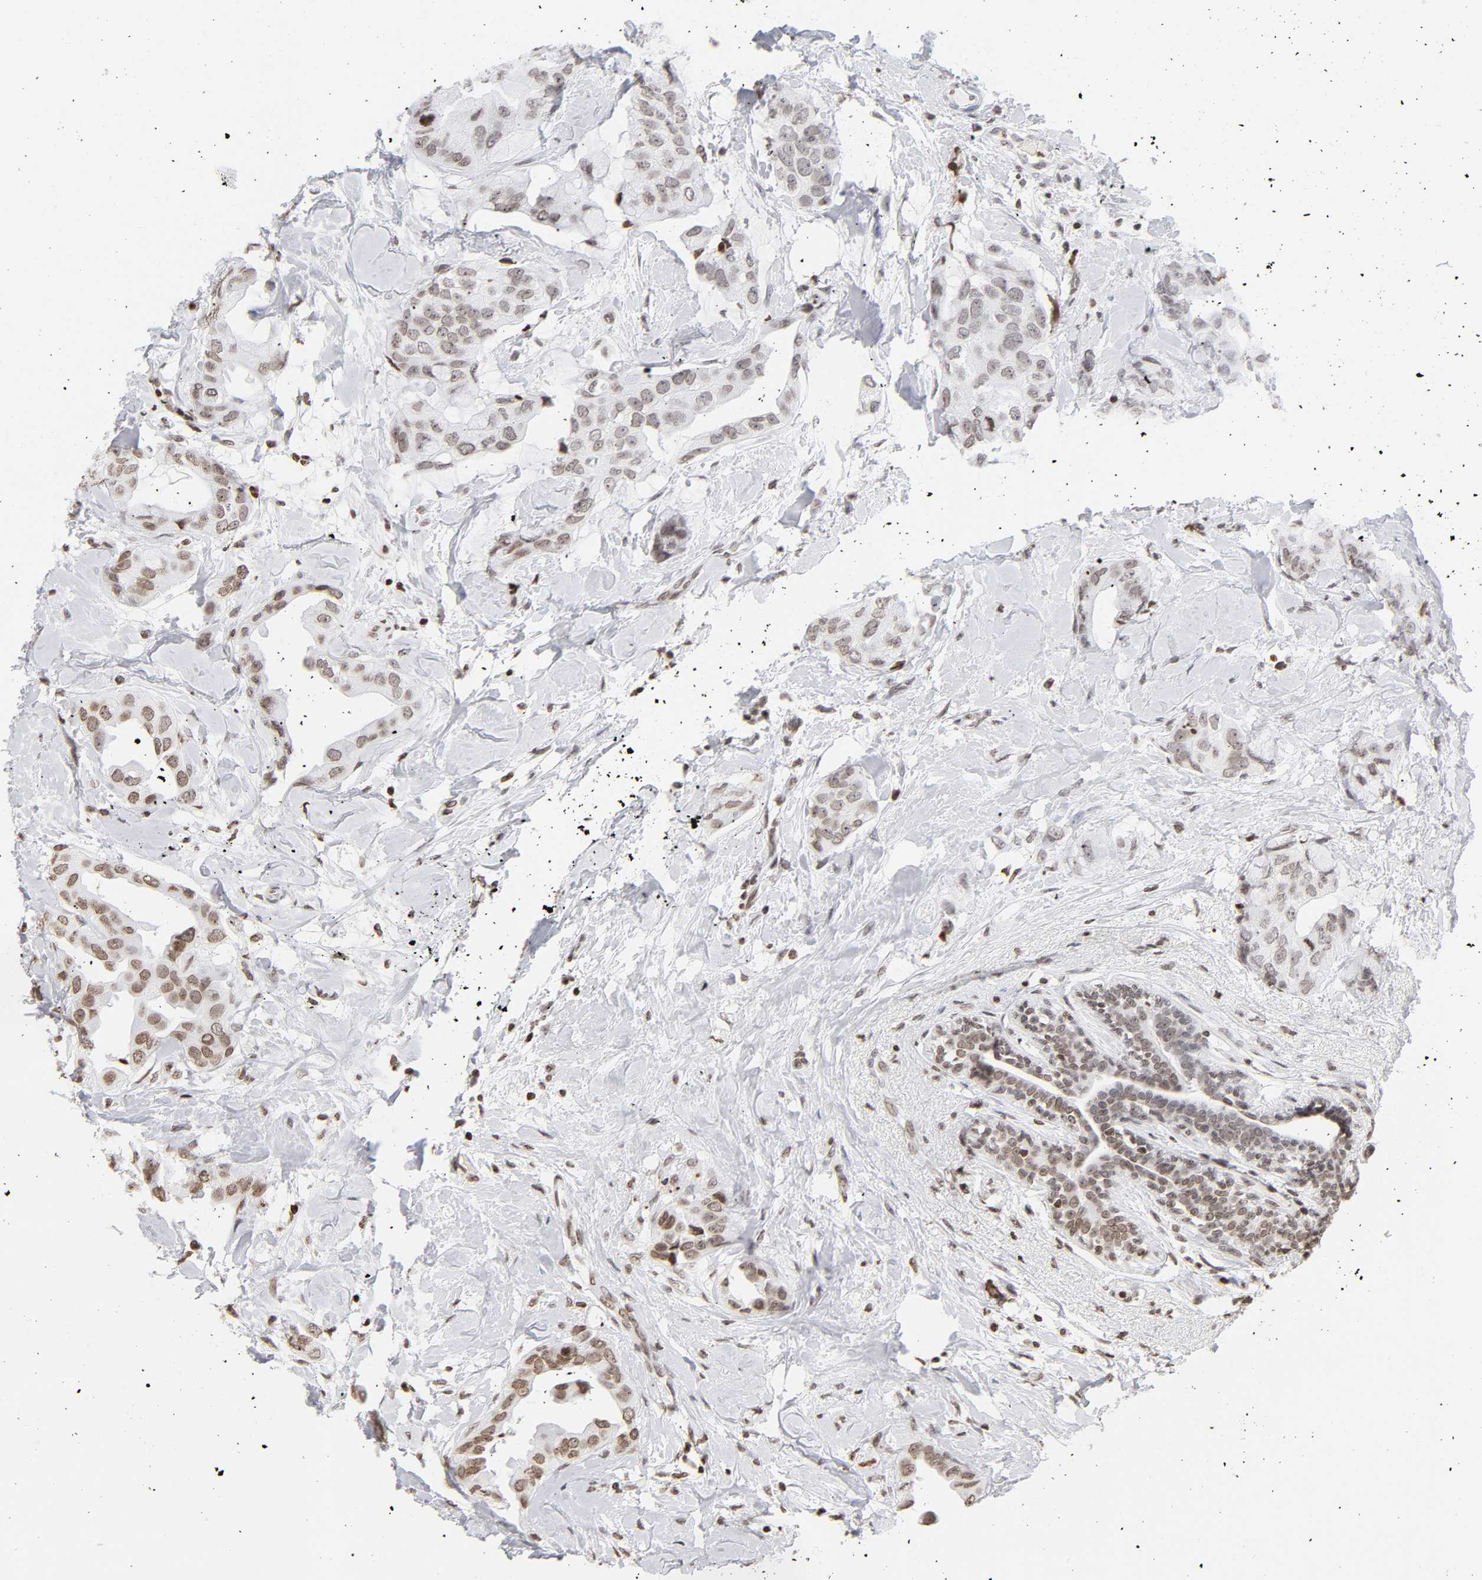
{"staining": {"intensity": "moderate", "quantity": ">75%", "location": "nuclear"}, "tissue": "breast cancer", "cell_type": "Tumor cells", "image_type": "cancer", "snomed": [{"axis": "morphology", "description": "Duct carcinoma"}, {"axis": "topography", "description": "Breast"}], "caption": "A histopathology image showing moderate nuclear staining in approximately >75% of tumor cells in breast invasive ductal carcinoma, as visualized by brown immunohistochemical staining.", "gene": "H2AC12", "patient": {"sex": "female", "age": 40}}